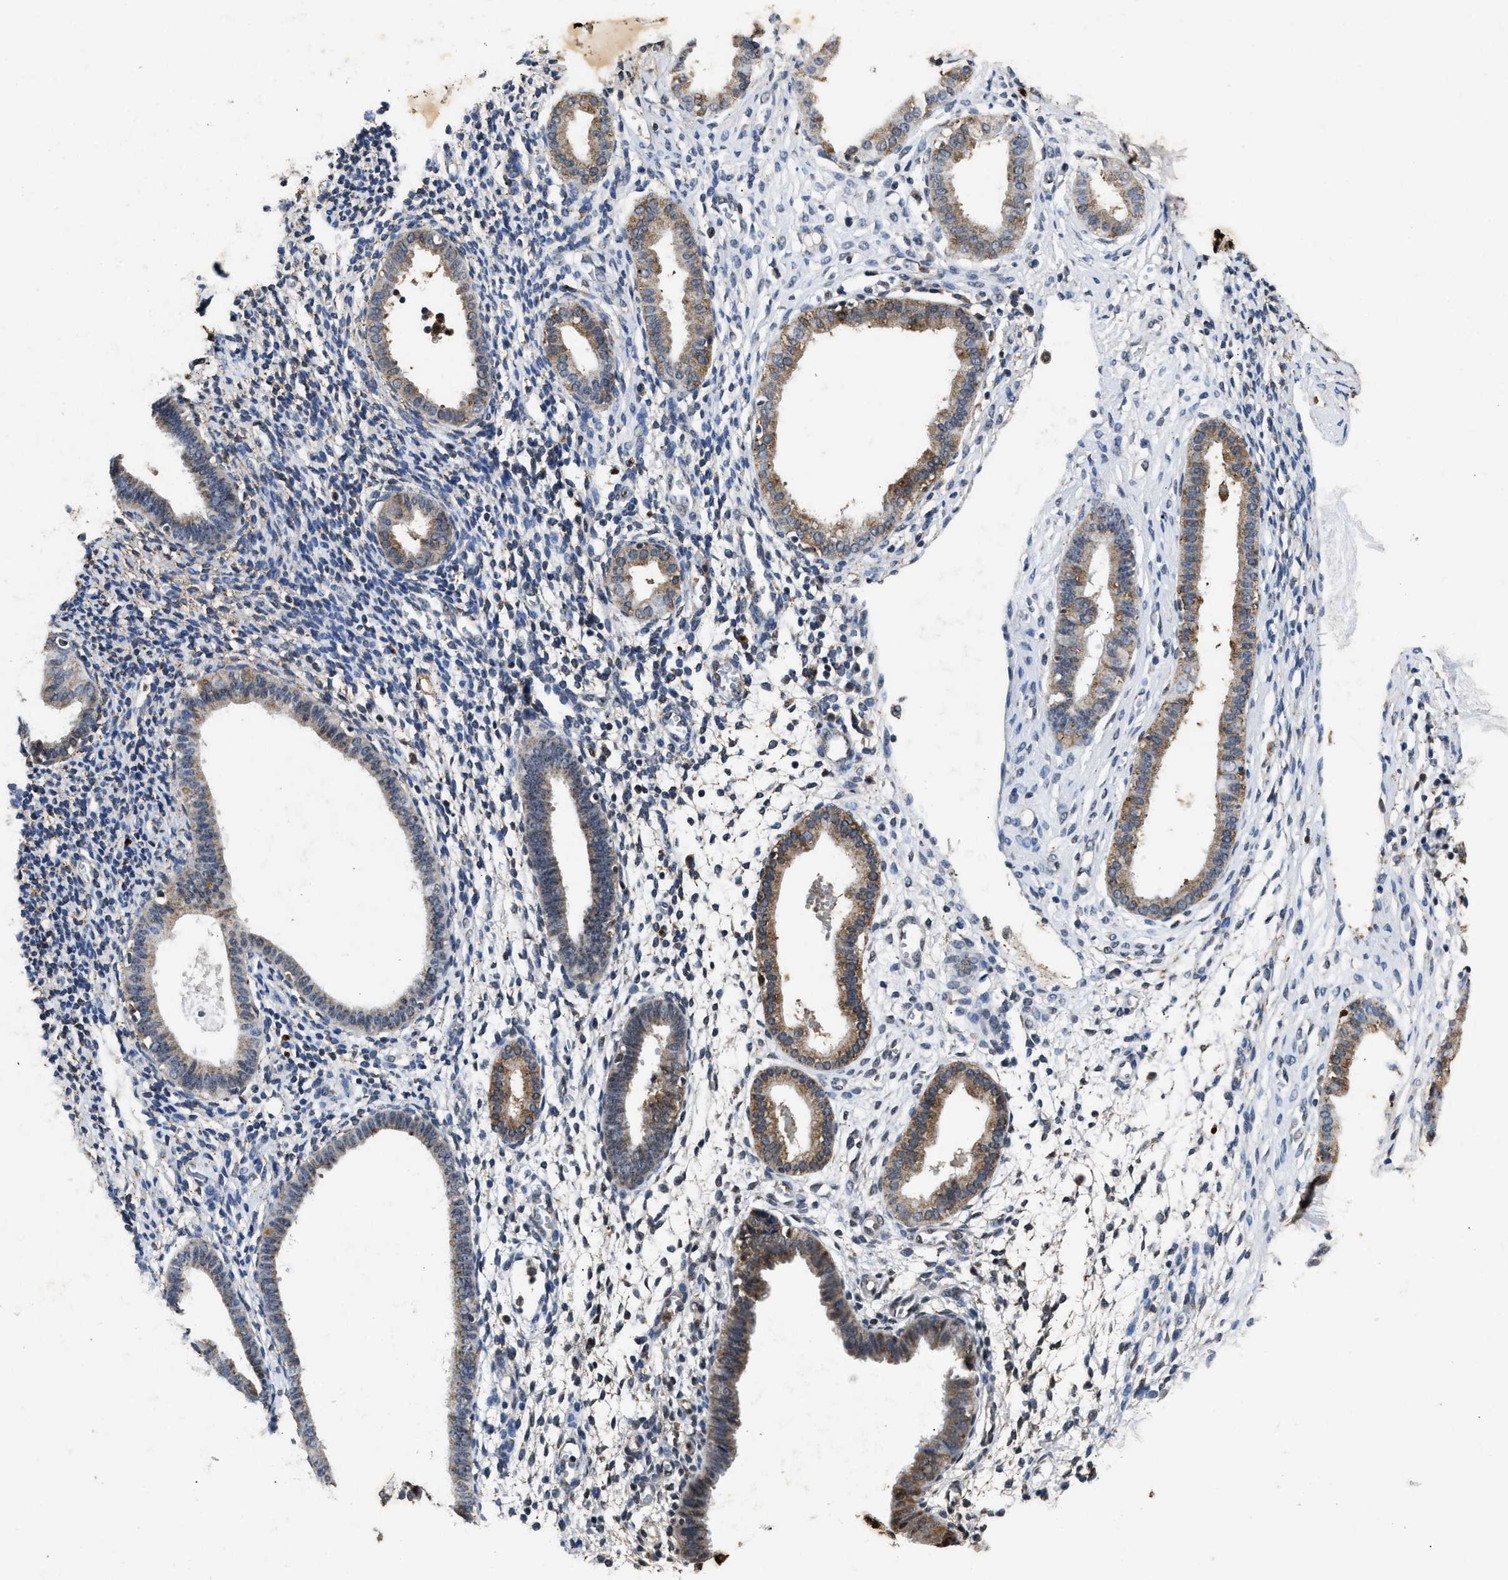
{"staining": {"intensity": "strong", "quantity": "<25%", "location": "cytoplasmic/membranous"}, "tissue": "endometrium", "cell_type": "Cells in endometrial stroma", "image_type": "normal", "snomed": [{"axis": "morphology", "description": "Normal tissue, NOS"}, {"axis": "topography", "description": "Endometrium"}], "caption": "Normal endometrium was stained to show a protein in brown. There is medium levels of strong cytoplasmic/membranous positivity in about <25% of cells in endometrial stroma.", "gene": "ACOX1", "patient": {"sex": "female", "age": 61}}